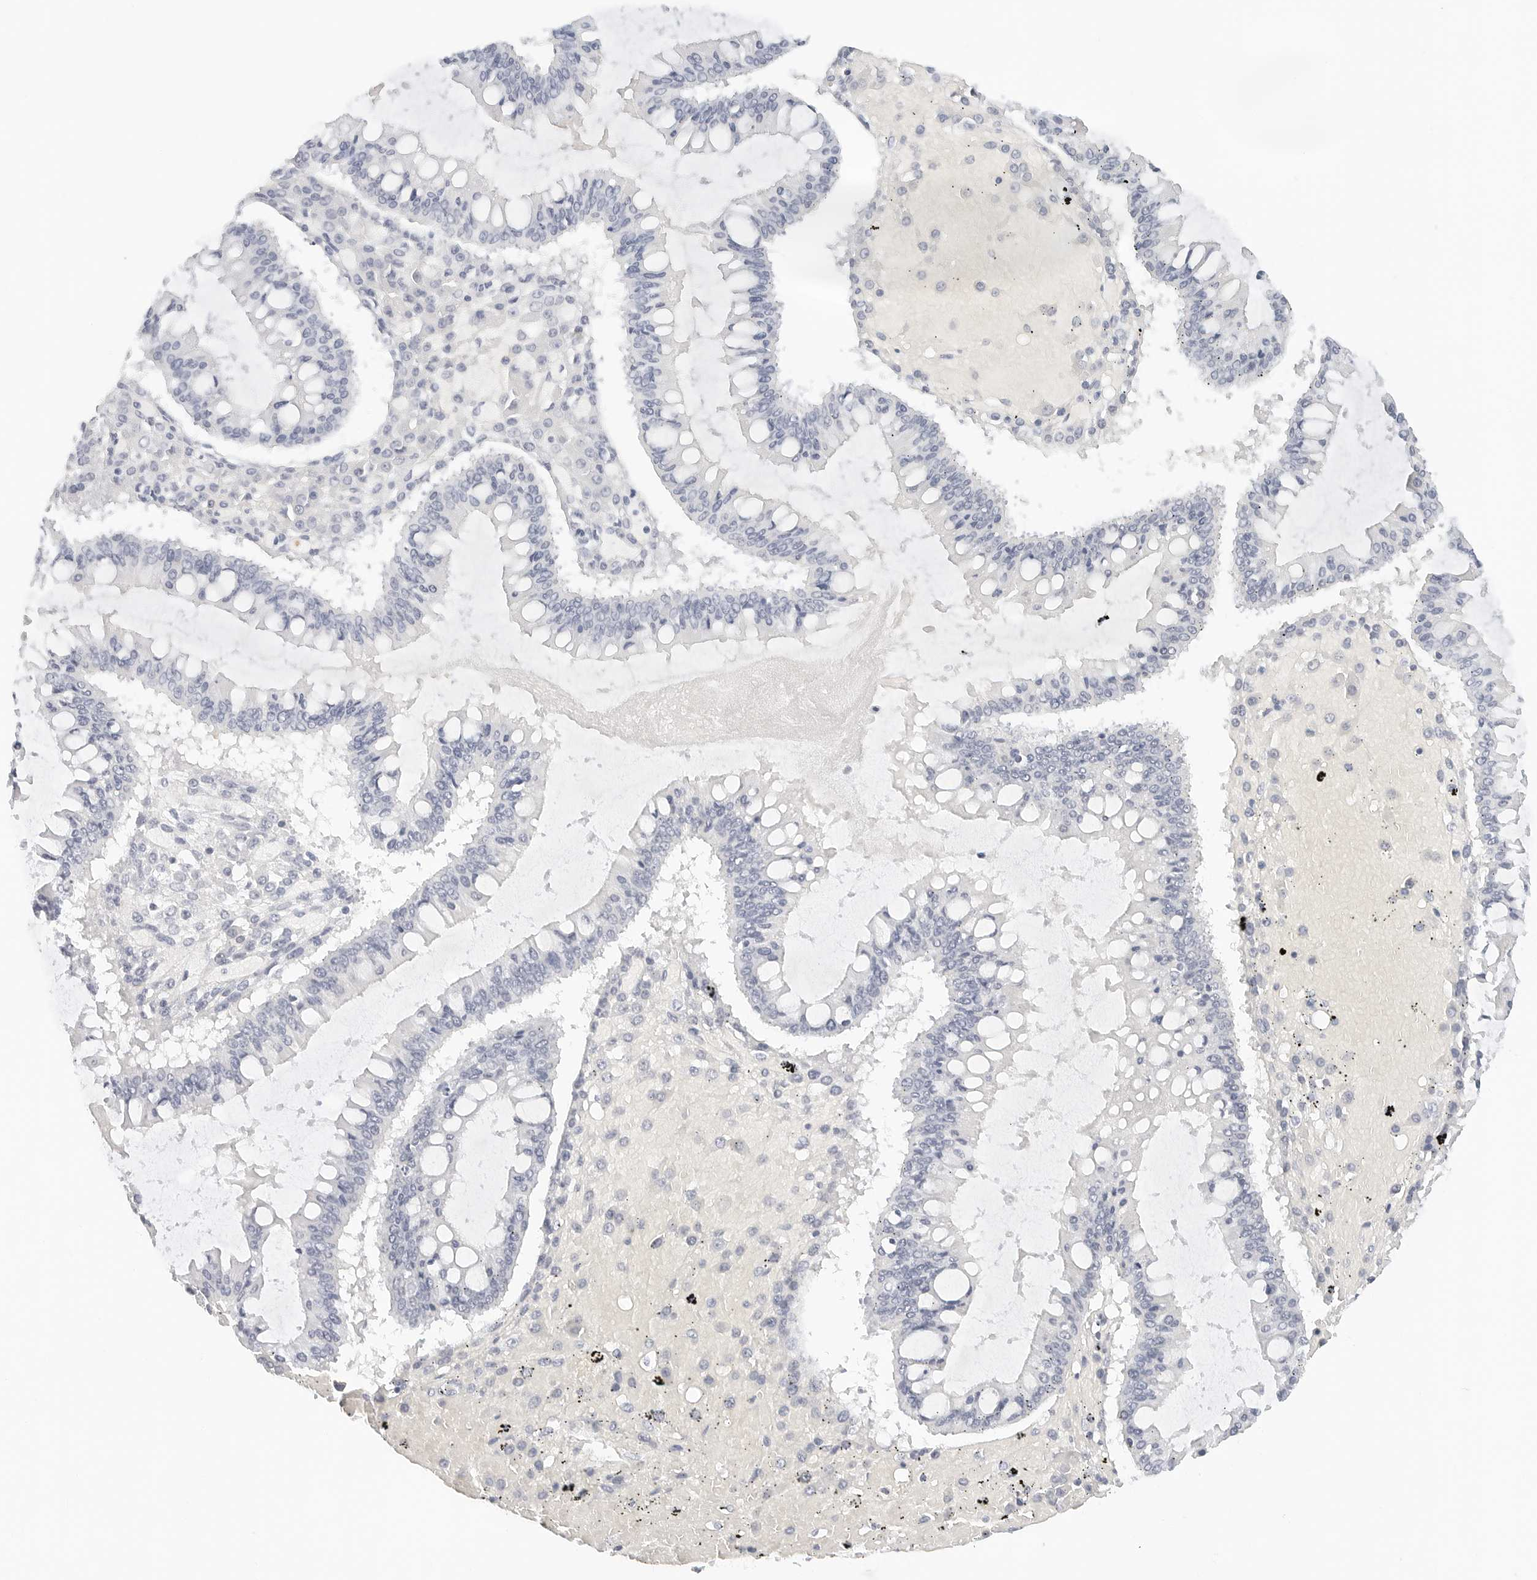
{"staining": {"intensity": "negative", "quantity": "none", "location": "none"}, "tissue": "ovarian cancer", "cell_type": "Tumor cells", "image_type": "cancer", "snomed": [{"axis": "morphology", "description": "Cystadenocarcinoma, mucinous, NOS"}, {"axis": "topography", "description": "Ovary"}], "caption": "Tumor cells show no significant expression in ovarian mucinous cystadenocarcinoma.", "gene": "CD22", "patient": {"sex": "female", "age": 73}}